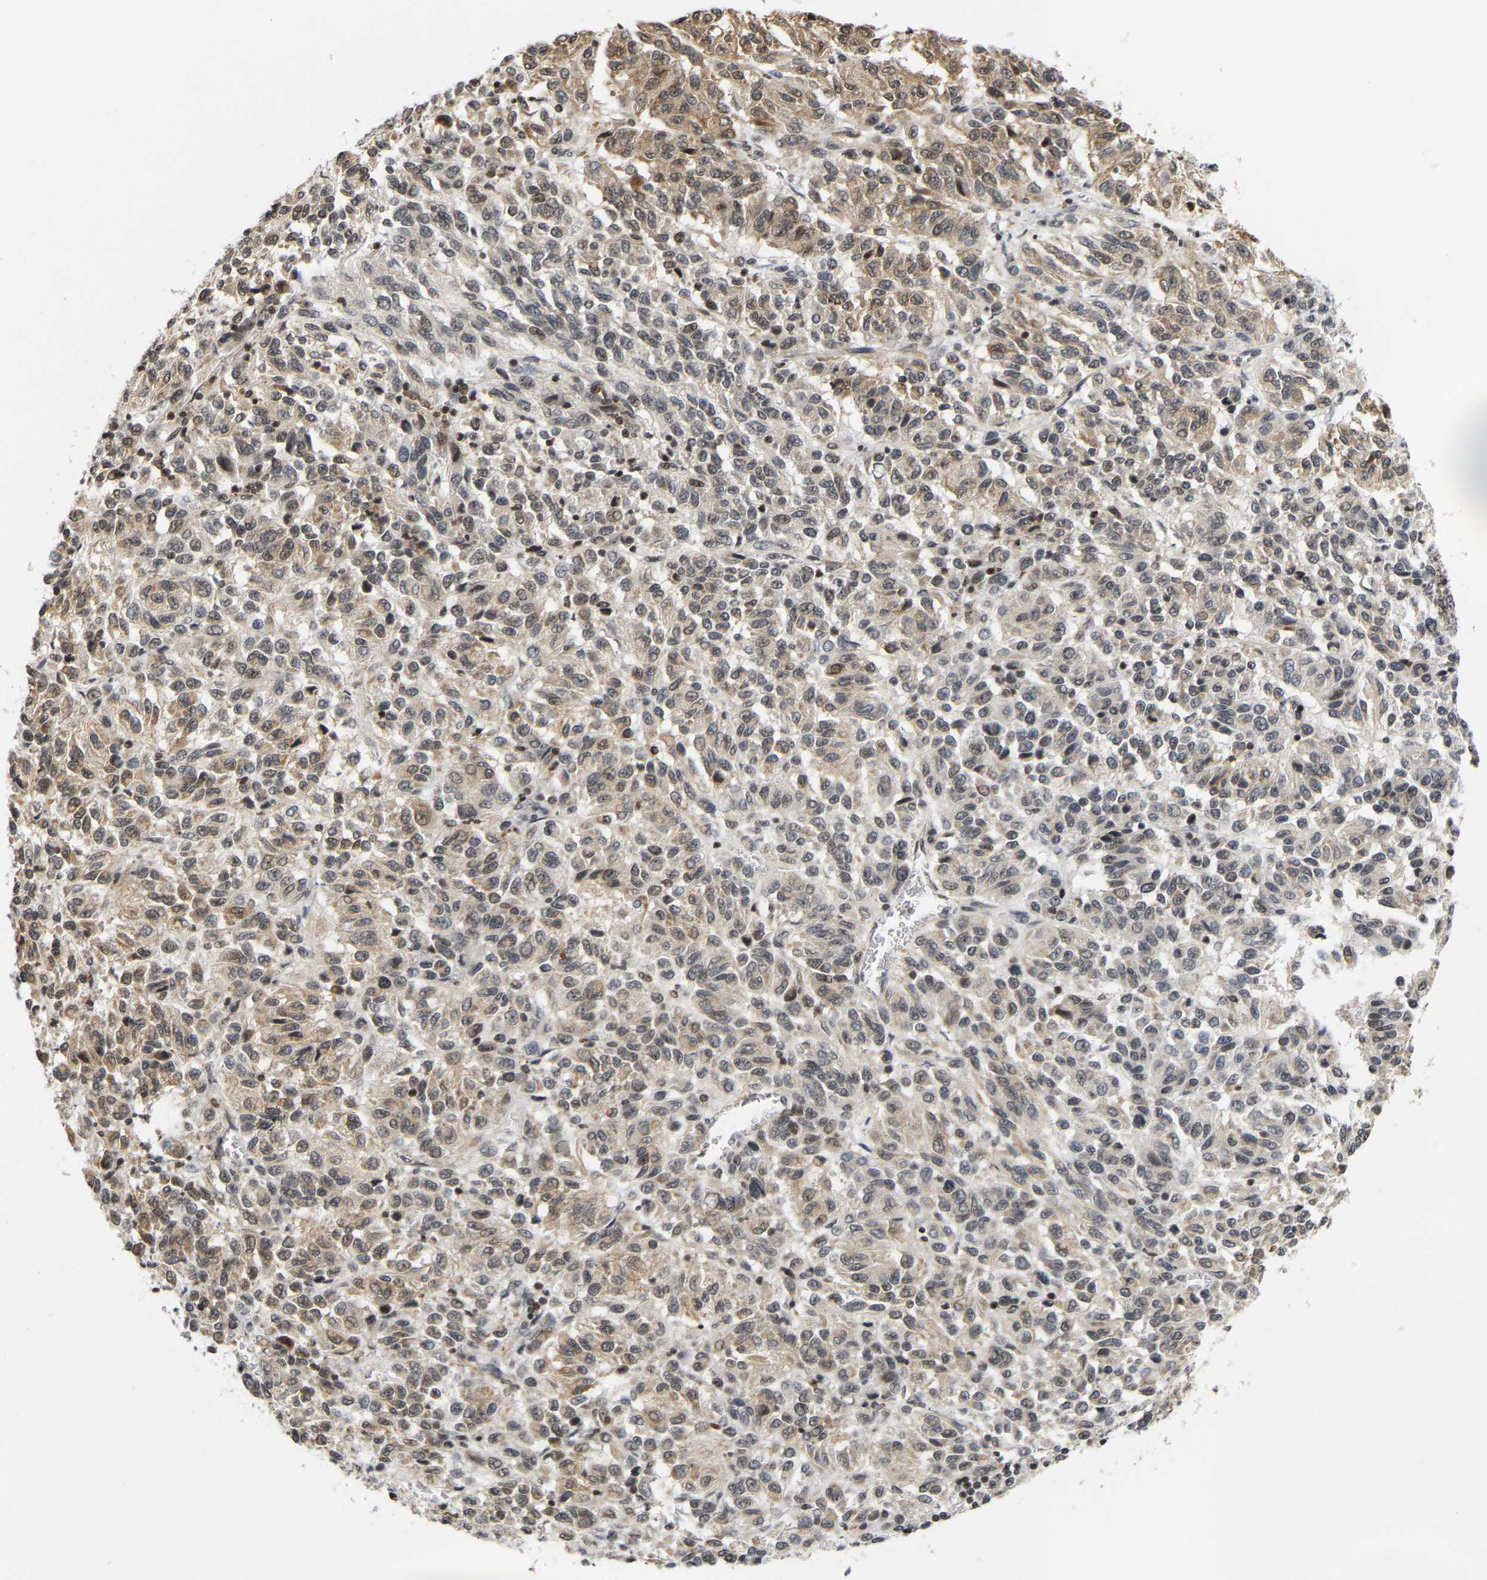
{"staining": {"intensity": "weak", "quantity": ">75%", "location": "cytoplasmic/membranous,nuclear"}, "tissue": "melanoma", "cell_type": "Tumor cells", "image_type": "cancer", "snomed": [{"axis": "morphology", "description": "Malignant melanoma, Metastatic site"}, {"axis": "topography", "description": "Lung"}], "caption": "Malignant melanoma (metastatic site) stained with a brown dye displays weak cytoplasmic/membranous and nuclear positive positivity in about >75% of tumor cells.", "gene": "ANKRD6", "patient": {"sex": "male", "age": 64}}